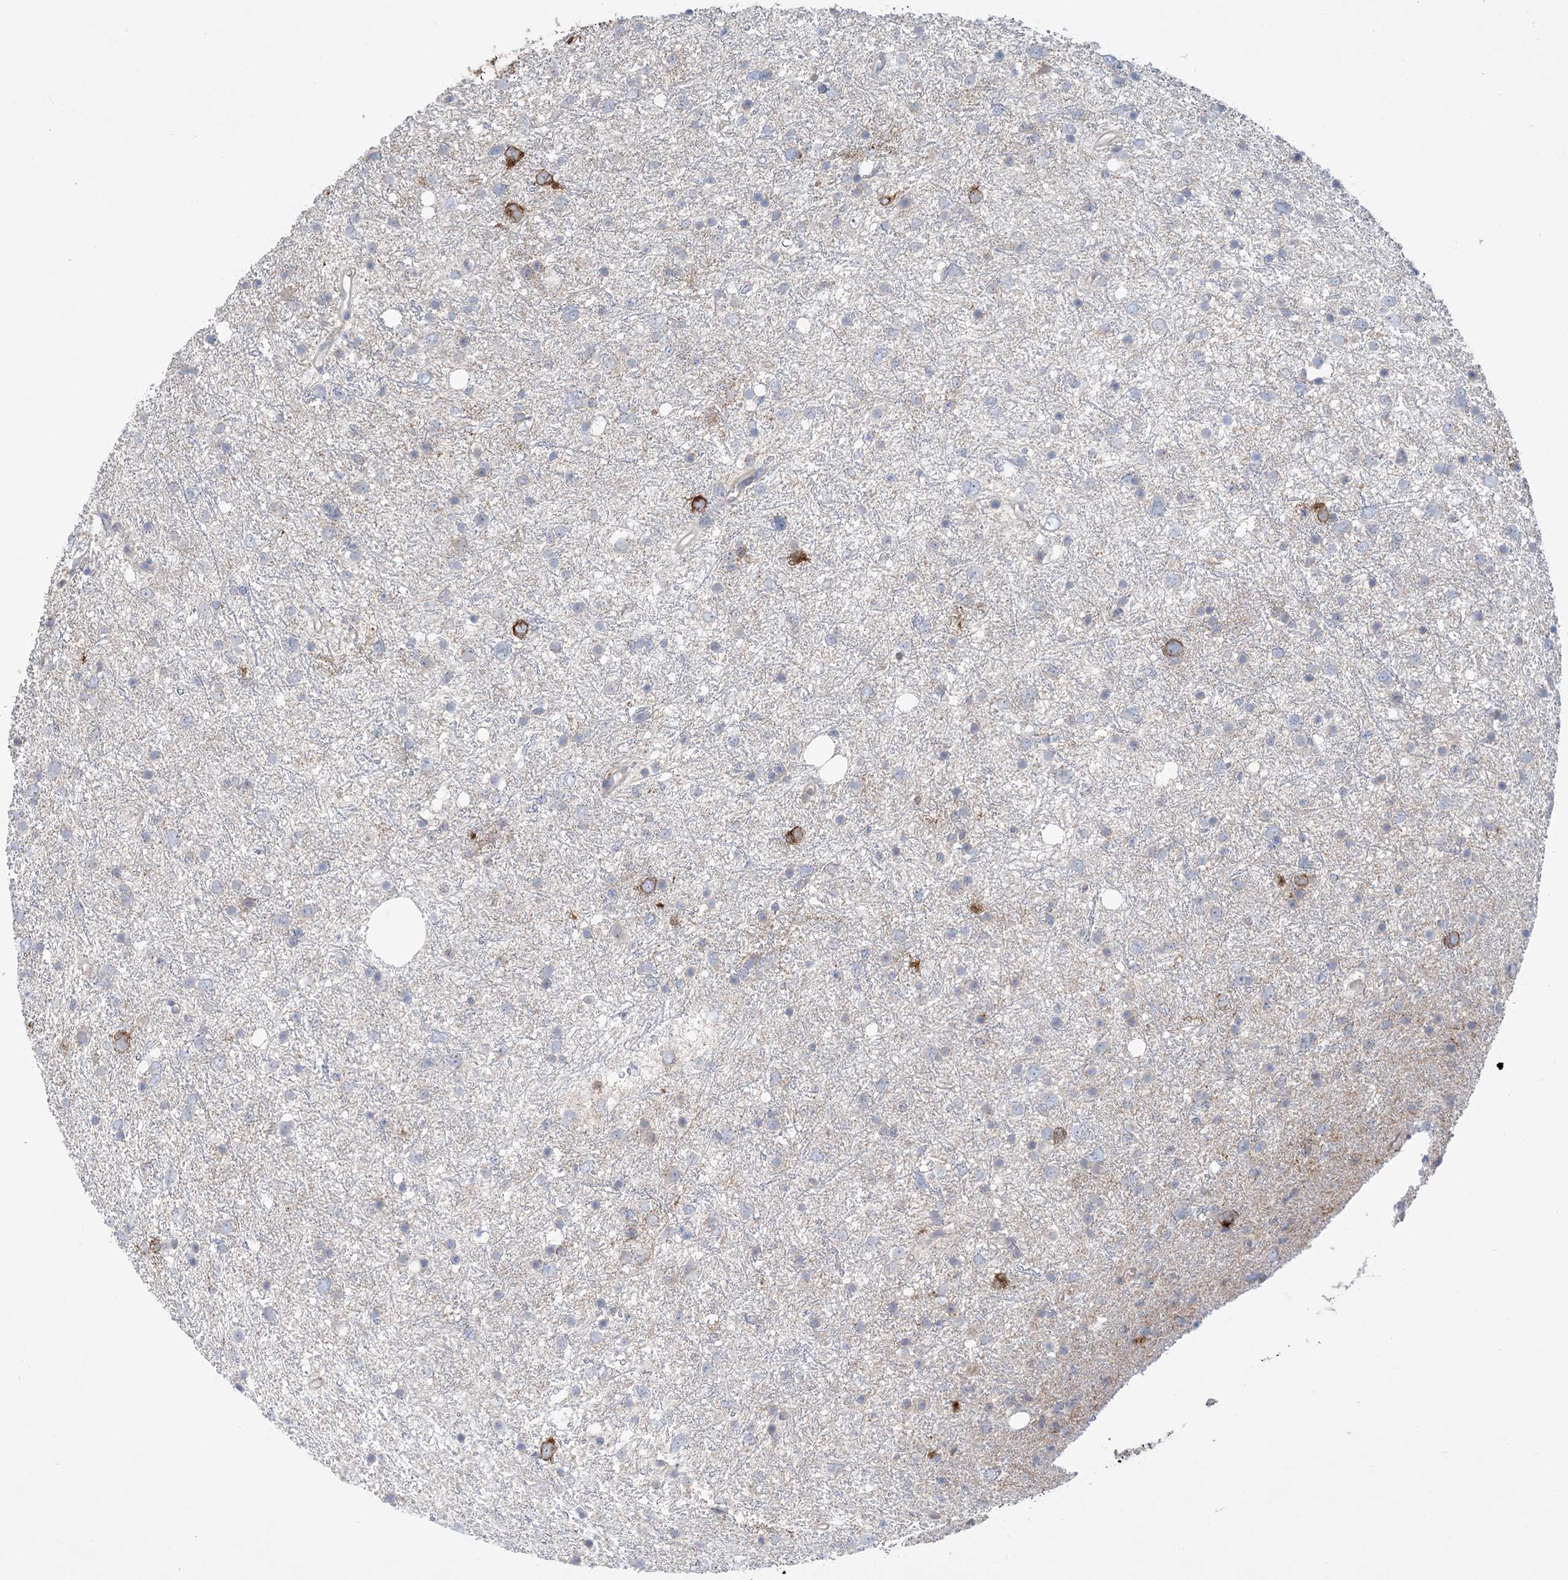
{"staining": {"intensity": "negative", "quantity": "none", "location": "none"}, "tissue": "glioma", "cell_type": "Tumor cells", "image_type": "cancer", "snomed": [{"axis": "morphology", "description": "Glioma, malignant, Low grade"}, {"axis": "topography", "description": "Cerebral cortex"}], "caption": "Immunohistochemistry photomicrograph of neoplastic tissue: glioma stained with DAB demonstrates no significant protein staining in tumor cells.", "gene": "AOC1", "patient": {"sex": "female", "age": 39}}